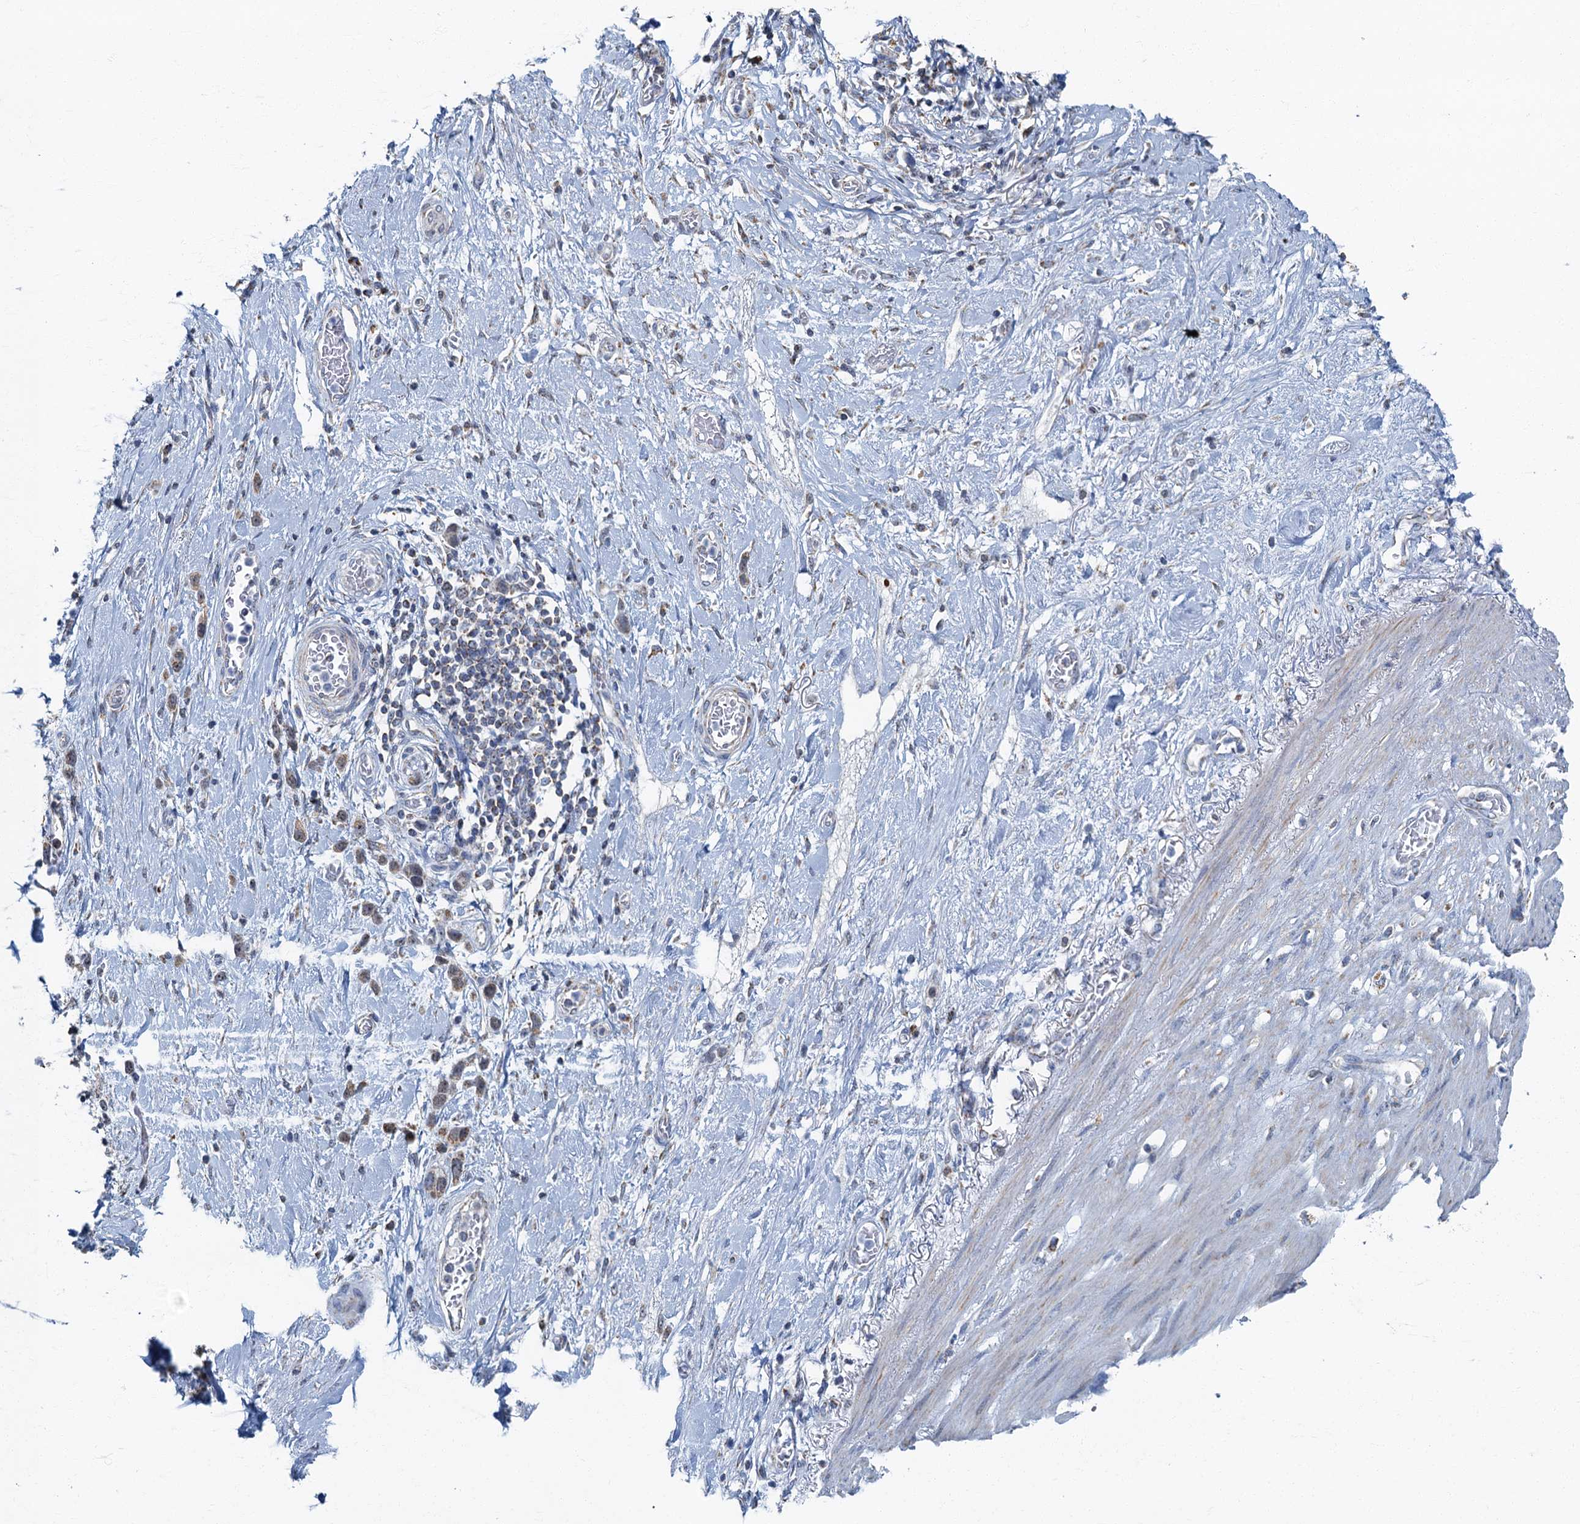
{"staining": {"intensity": "weak", "quantity": "25%-75%", "location": "cytoplasmic/membranous"}, "tissue": "stomach cancer", "cell_type": "Tumor cells", "image_type": "cancer", "snomed": [{"axis": "morphology", "description": "Adenocarcinoma, NOS"}, {"axis": "morphology", "description": "Adenocarcinoma, High grade"}, {"axis": "topography", "description": "Stomach, upper"}, {"axis": "topography", "description": "Stomach, lower"}], "caption": "Immunohistochemistry staining of stomach cancer, which displays low levels of weak cytoplasmic/membranous positivity in about 25%-75% of tumor cells indicating weak cytoplasmic/membranous protein positivity. The staining was performed using DAB (3,3'-diaminobenzidine) (brown) for protein detection and nuclei were counterstained in hematoxylin (blue).", "gene": "RAD9B", "patient": {"sex": "female", "age": 65}}